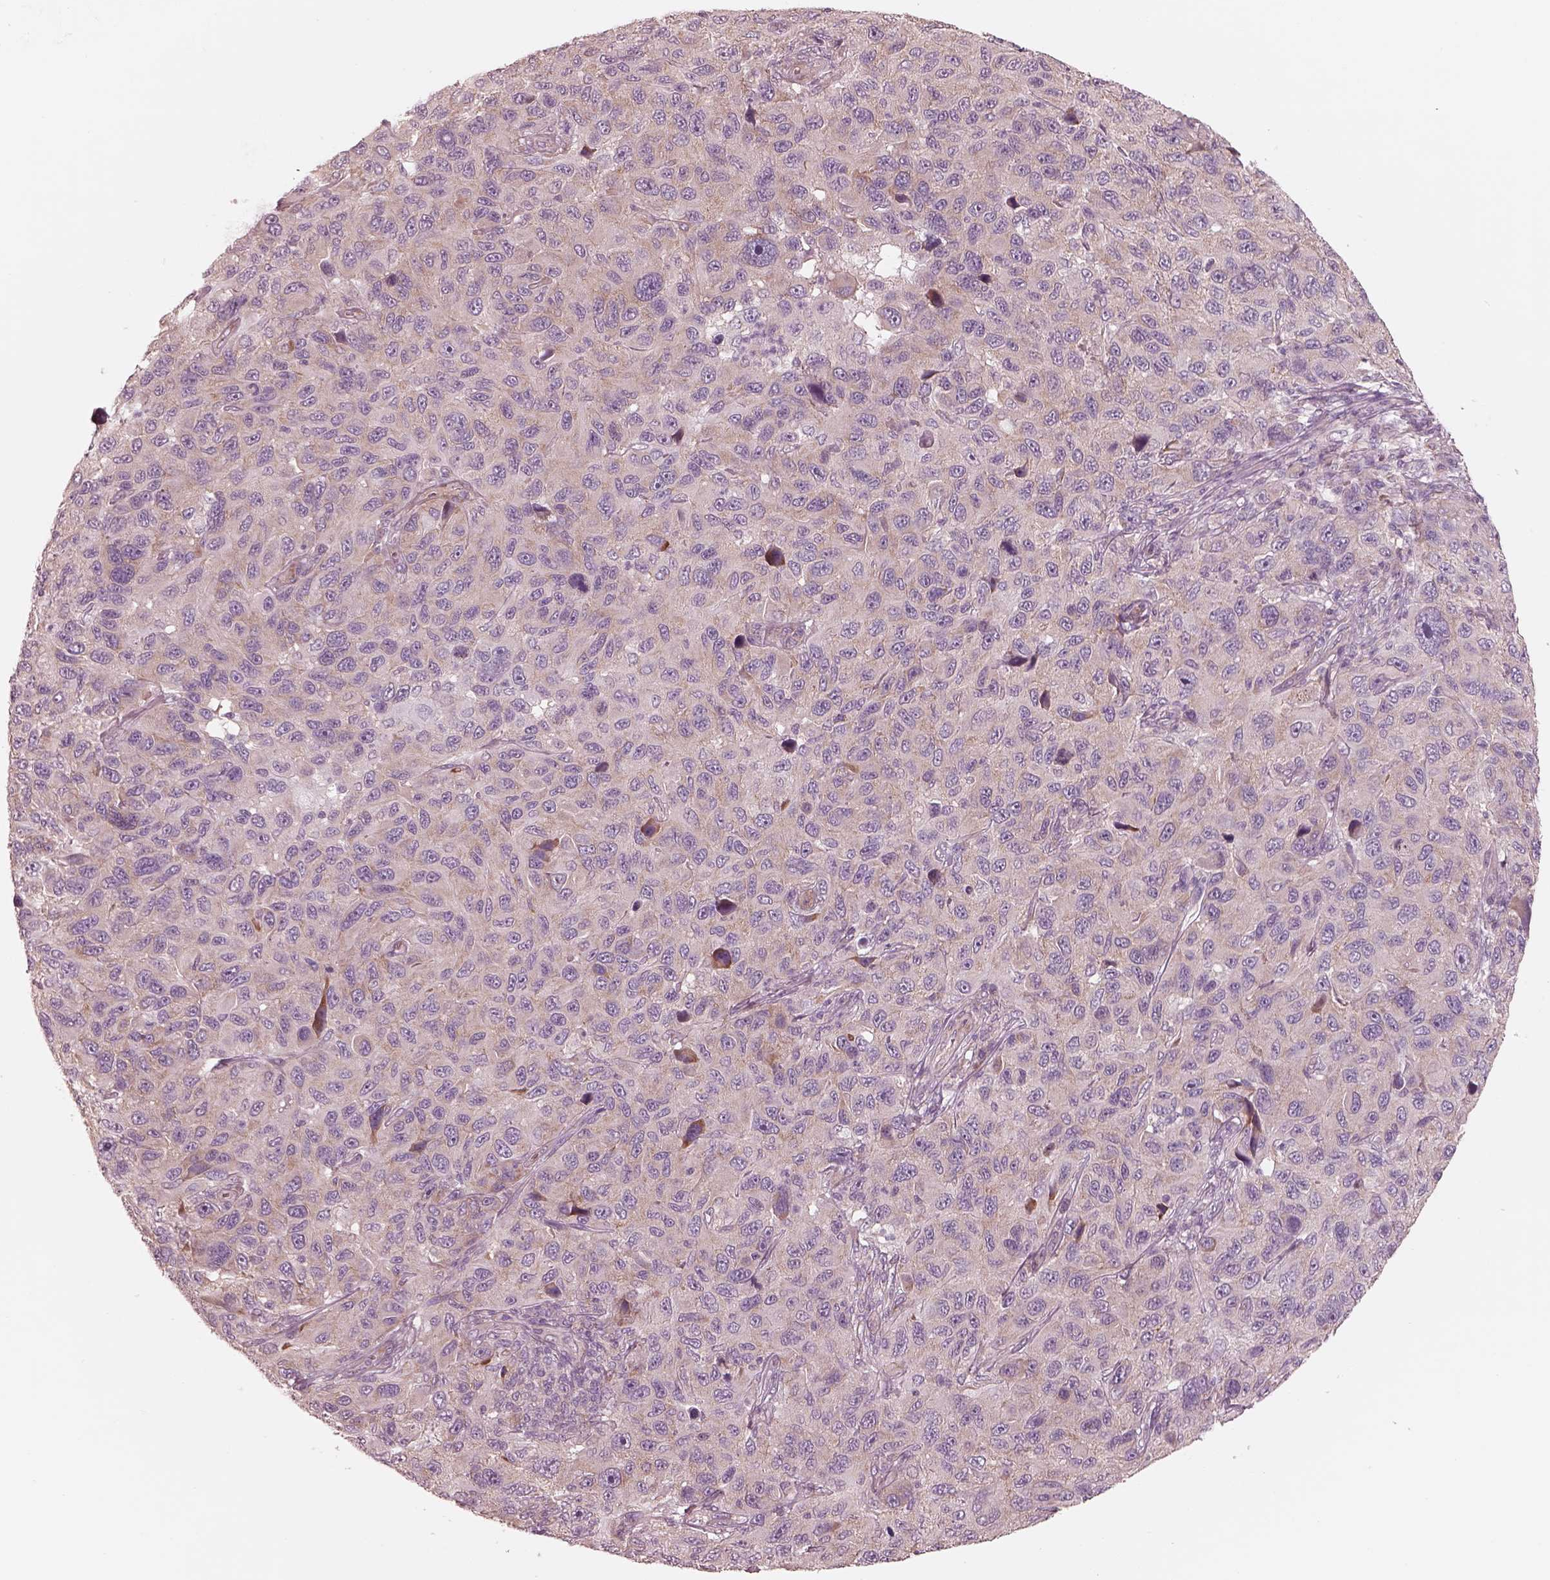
{"staining": {"intensity": "negative", "quantity": "none", "location": "none"}, "tissue": "melanoma", "cell_type": "Tumor cells", "image_type": "cancer", "snomed": [{"axis": "morphology", "description": "Malignant melanoma, NOS"}, {"axis": "topography", "description": "Skin"}], "caption": "A micrograph of human malignant melanoma is negative for staining in tumor cells.", "gene": "RAB3C", "patient": {"sex": "male", "age": 53}}